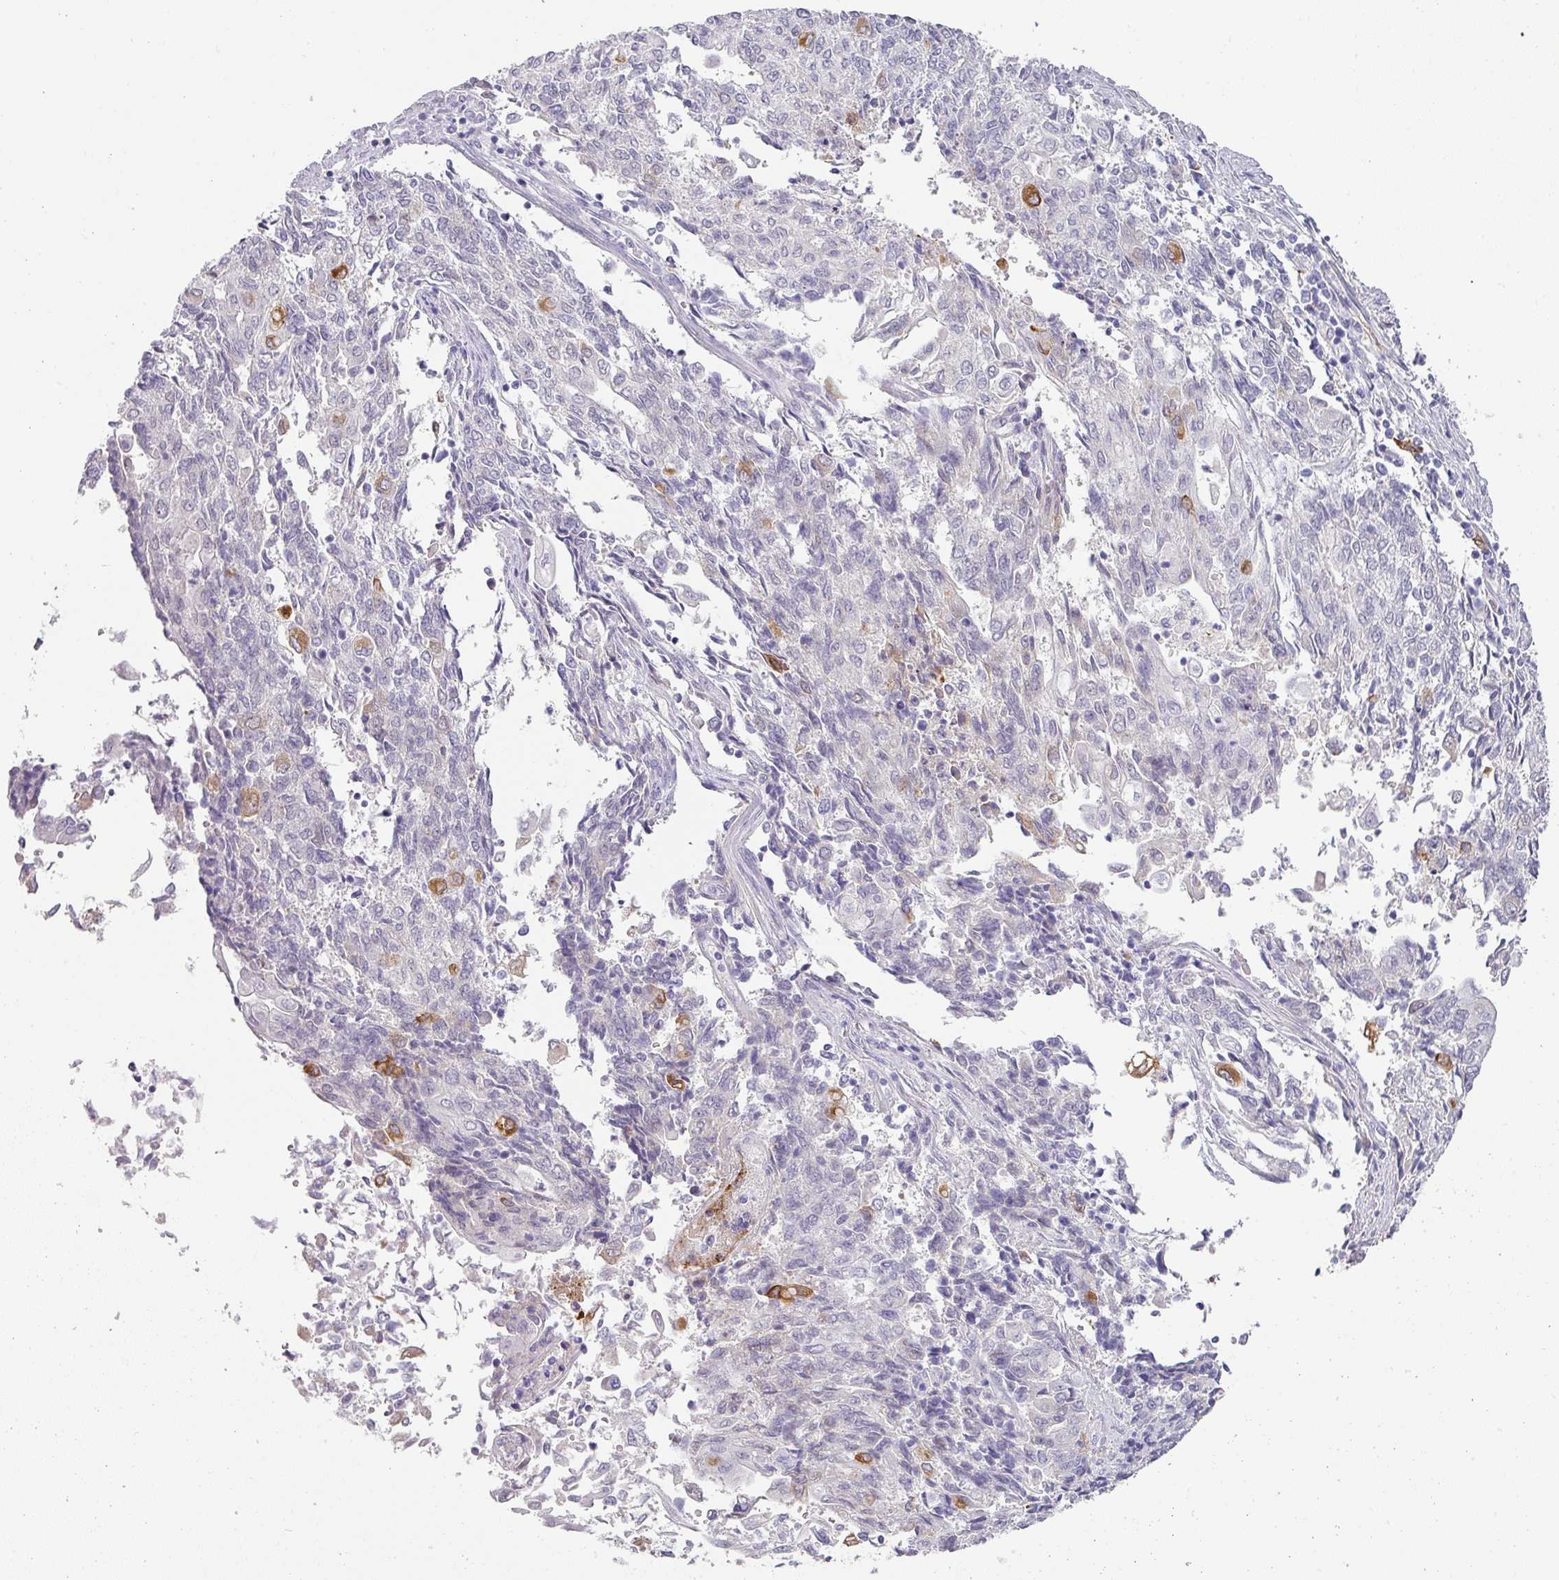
{"staining": {"intensity": "negative", "quantity": "none", "location": "none"}, "tissue": "endometrial cancer", "cell_type": "Tumor cells", "image_type": "cancer", "snomed": [{"axis": "morphology", "description": "Adenocarcinoma, NOS"}, {"axis": "topography", "description": "Endometrium"}], "caption": "Immunohistochemistry photomicrograph of human endometrial cancer (adenocarcinoma) stained for a protein (brown), which demonstrates no positivity in tumor cells. (IHC, brightfield microscopy, high magnification).", "gene": "FGF17", "patient": {"sex": "female", "age": 54}}